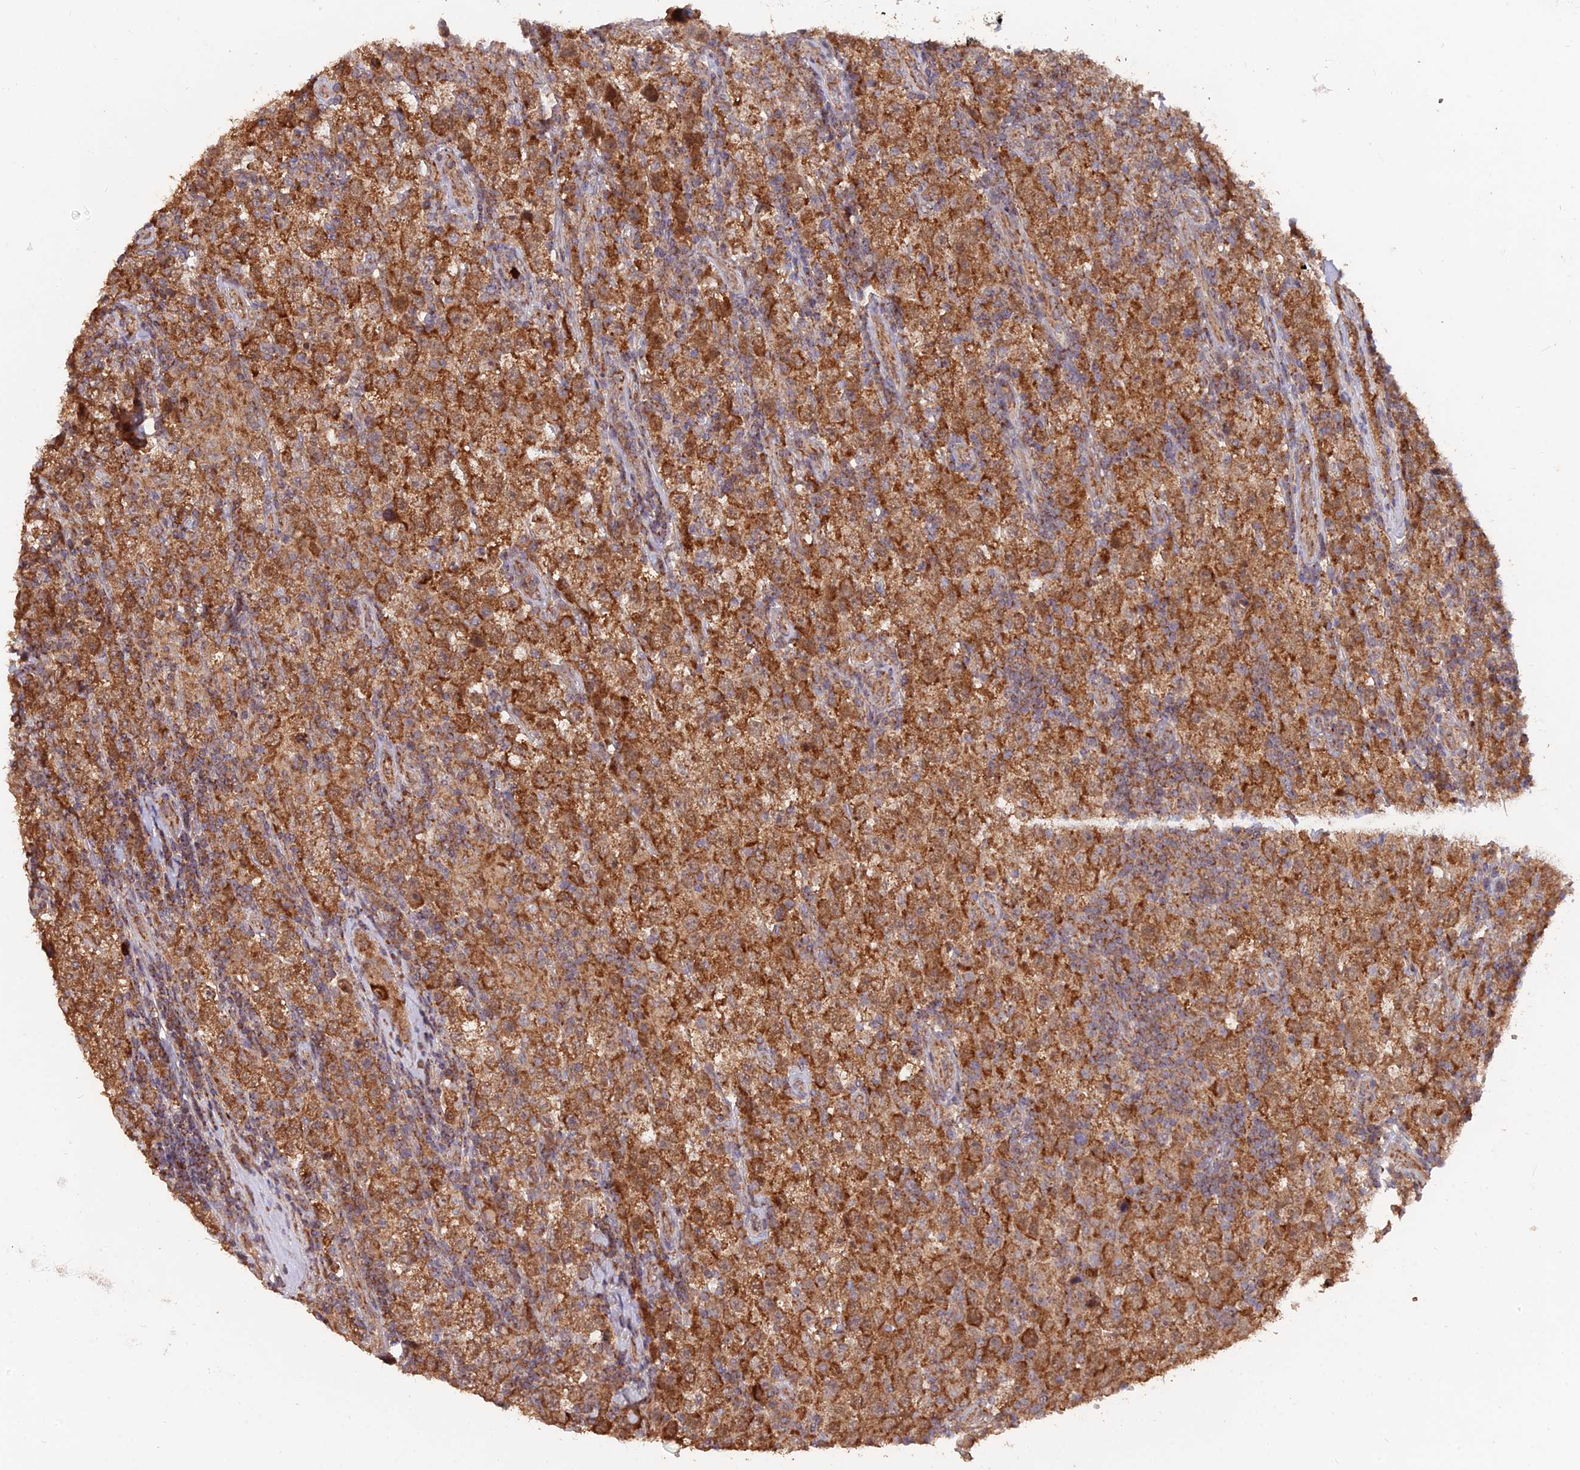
{"staining": {"intensity": "moderate", "quantity": ">75%", "location": "cytoplasmic/membranous"}, "tissue": "testis cancer", "cell_type": "Tumor cells", "image_type": "cancer", "snomed": [{"axis": "morphology", "description": "Normal tissue, NOS"}, {"axis": "morphology", "description": "Urothelial carcinoma, High grade"}, {"axis": "morphology", "description": "Seminoma, NOS"}, {"axis": "morphology", "description": "Carcinoma, Embryonal, NOS"}, {"axis": "topography", "description": "Urinary bladder"}, {"axis": "topography", "description": "Testis"}], "caption": "Approximately >75% of tumor cells in human seminoma (testis) show moderate cytoplasmic/membranous protein expression as visualized by brown immunohistochemical staining.", "gene": "IFT22", "patient": {"sex": "male", "age": 41}}